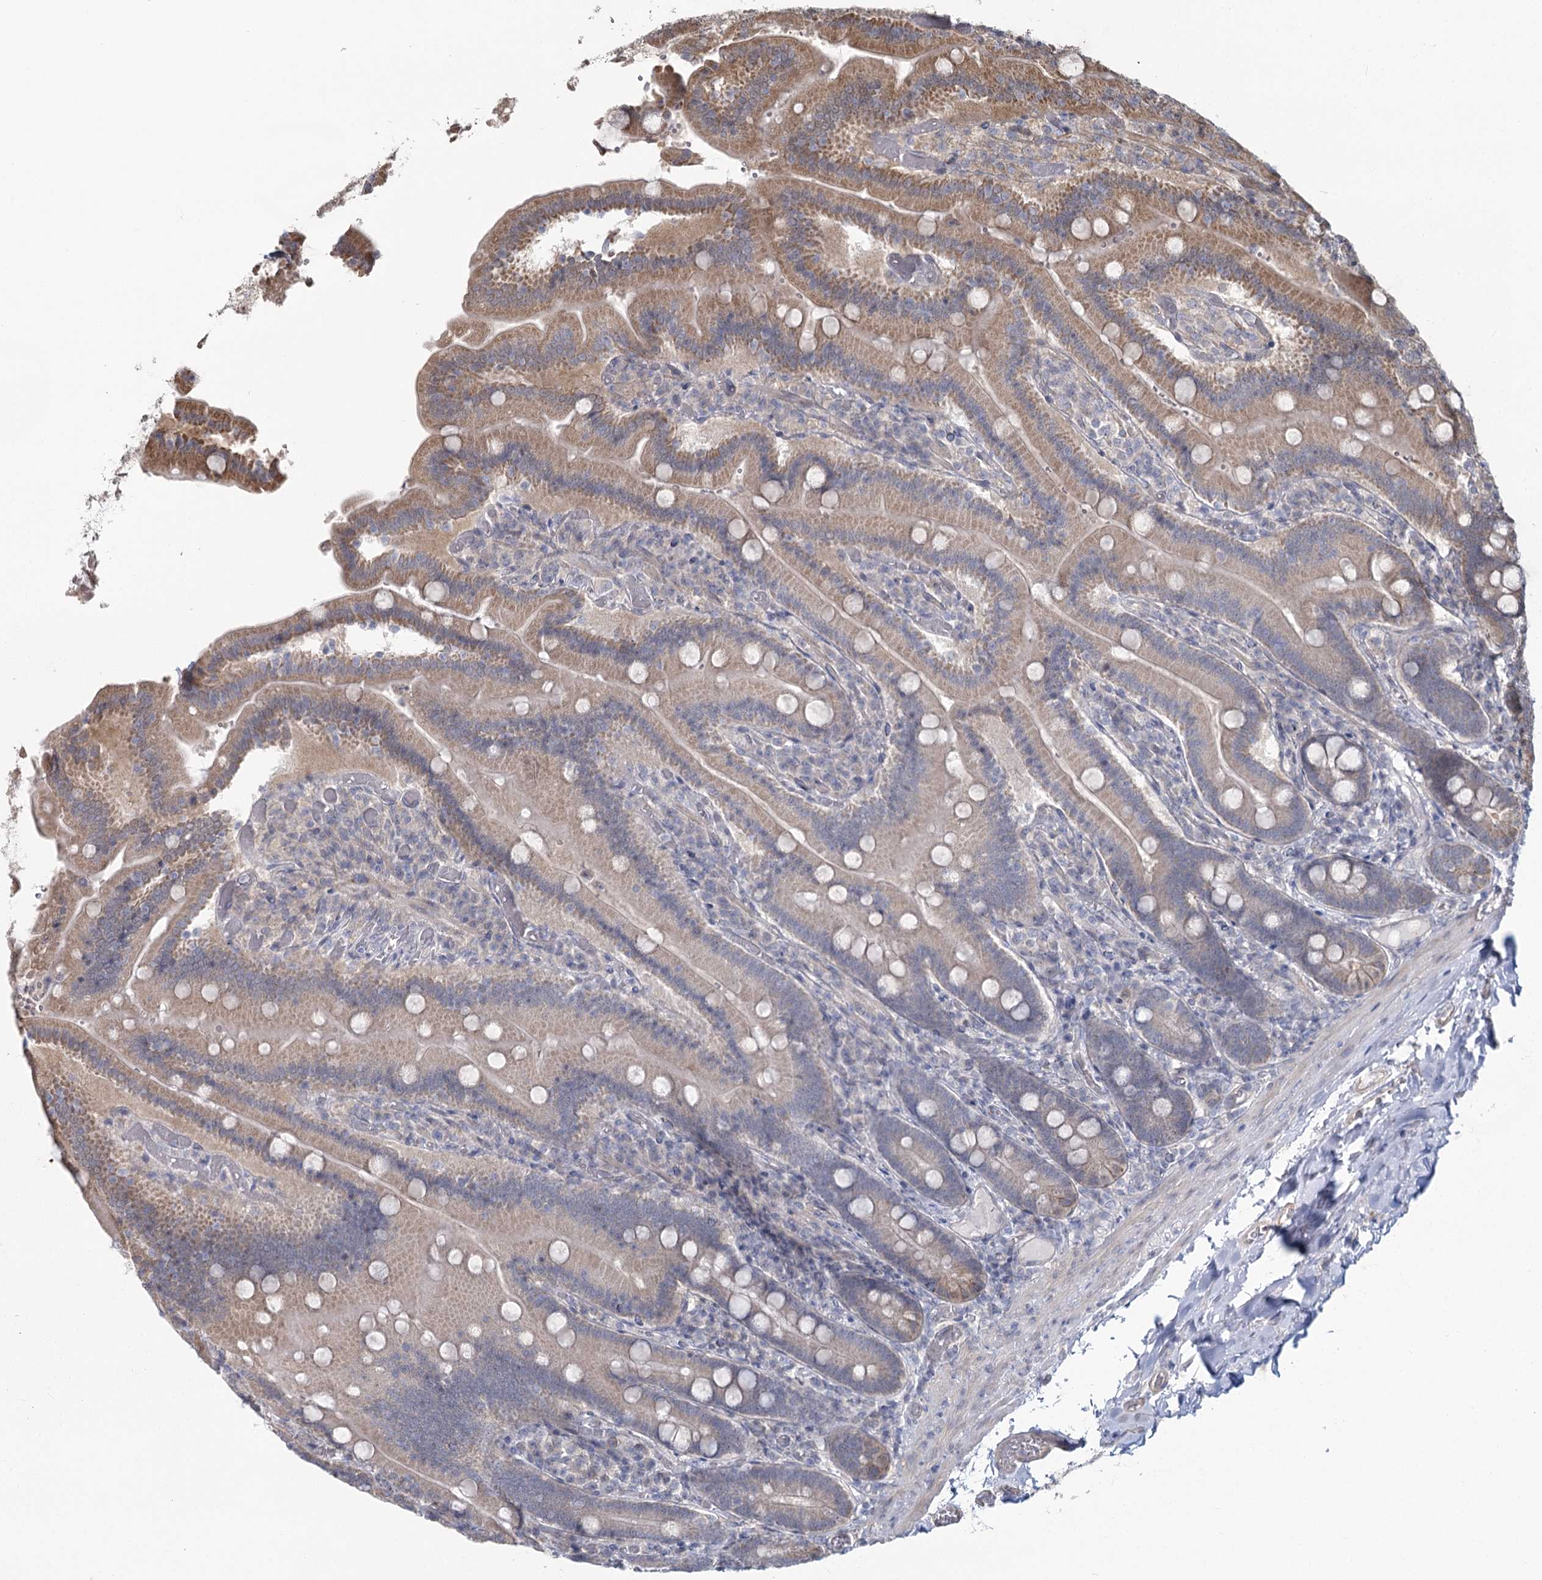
{"staining": {"intensity": "moderate", "quantity": ">75%", "location": "cytoplasmic/membranous"}, "tissue": "duodenum", "cell_type": "Glandular cells", "image_type": "normal", "snomed": [{"axis": "morphology", "description": "Normal tissue, NOS"}, {"axis": "topography", "description": "Duodenum"}], "caption": "A brown stain shows moderate cytoplasmic/membranous staining of a protein in glandular cells of benign duodenum.", "gene": "TBC1D9B", "patient": {"sex": "female", "age": 62}}